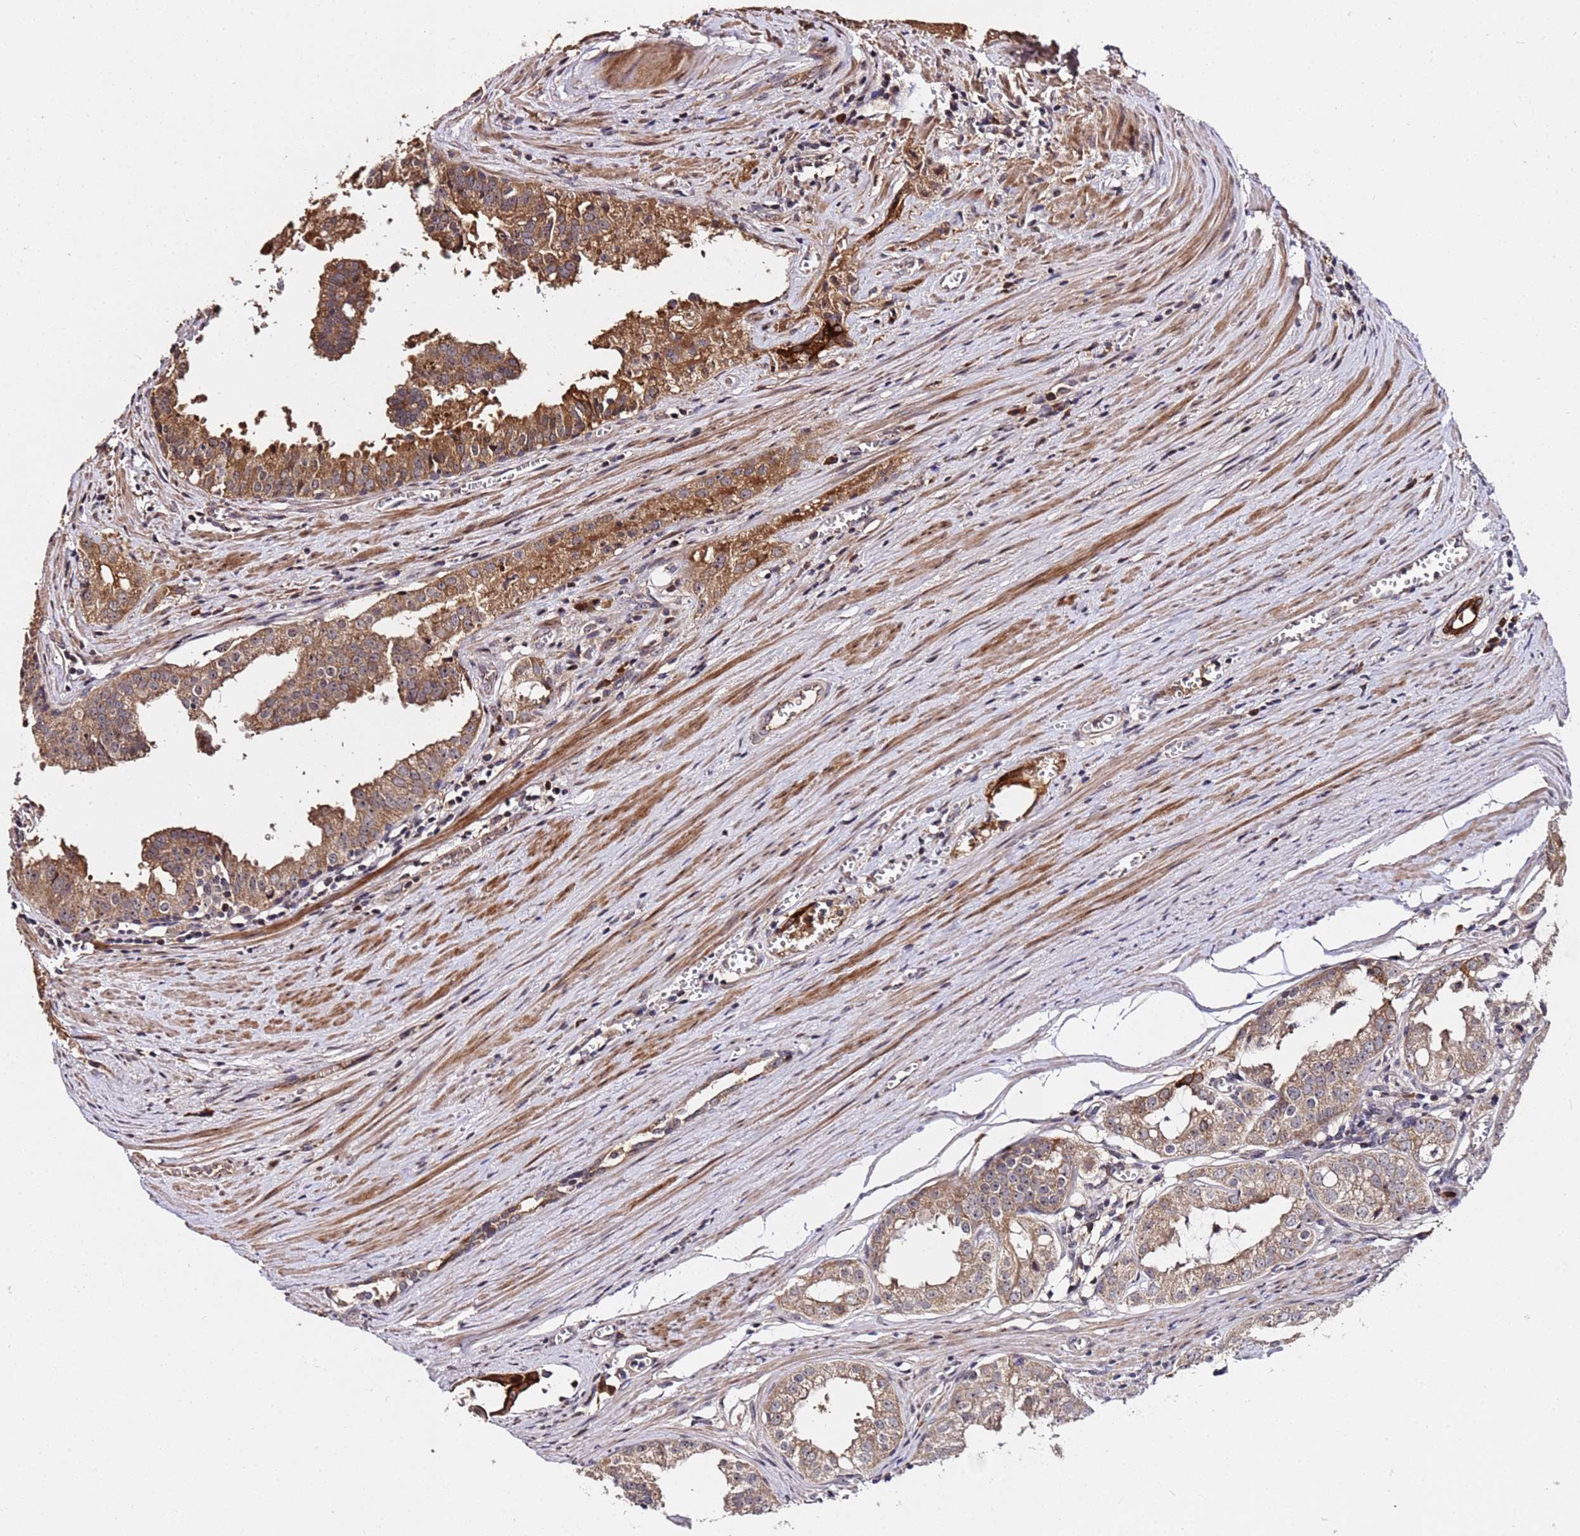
{"staining": {"intensity": "moderate", "quantity": ">75%", "location": "cytoplasmic/membranous"}, "tissue": "prostate cancer", "cell_type": "Tumor cells", "image_type": "cancer", "snomed": [{"axis": "morphology", "description": "Adenocarcinoma, High grade"}, {"axis": "topography", "description": "Prostate"}], "caption": "Immunohistochemical staining of prostate adenocarcinoma (high-grade) exhibits medium levels of moderate cytoplasmic/membranous positivity in approximately >75% of tumor cells. The staining was performed using DAB (3,3'-diaminobenzidine), with brown indicating positive protein expression. Nuclei are stained blue with hematoxylin.", "gene": "WNK4", "patient": {"sex": "male", "age": 68}}